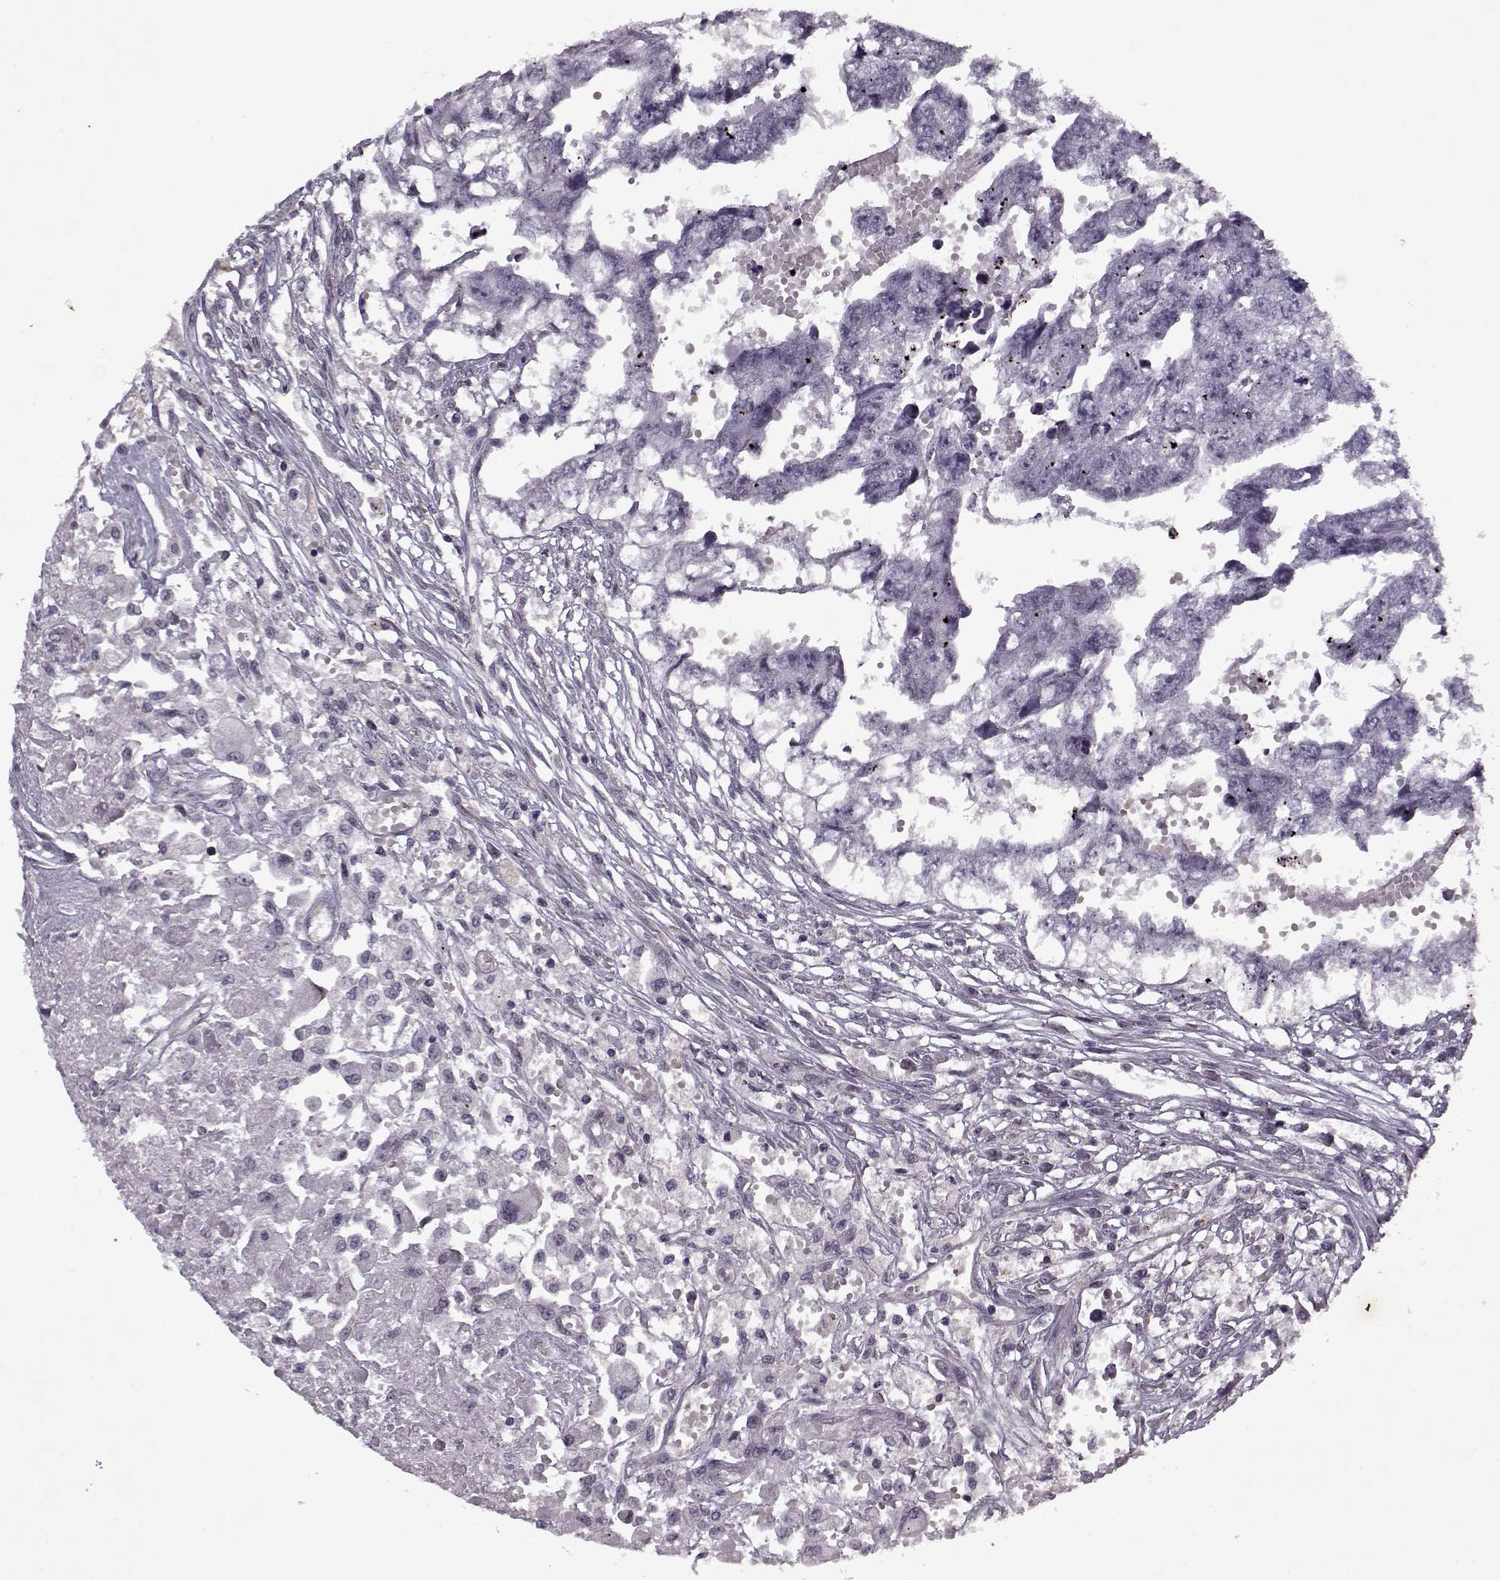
{"staining": {"intensity": "negative", "quantity": "none", "location": "none"}, "tissue": "testis cancer", "cell_type": "Tumor cells", "image_type": "cancer", "snomed": [{"axis": "morphology", "description": "Carcinoma, Embryonal, NOS"}, {"axis": "morphology", "description": "Teratoma, malignant, NOS"}, {"axis": "topography", "description": "Testis"}], "caption": "A histopathology image of human testis cancer is negative for staining in tumor cells.", "gene": "KRT9", "patient": {"sex": "male", "age": 44}}